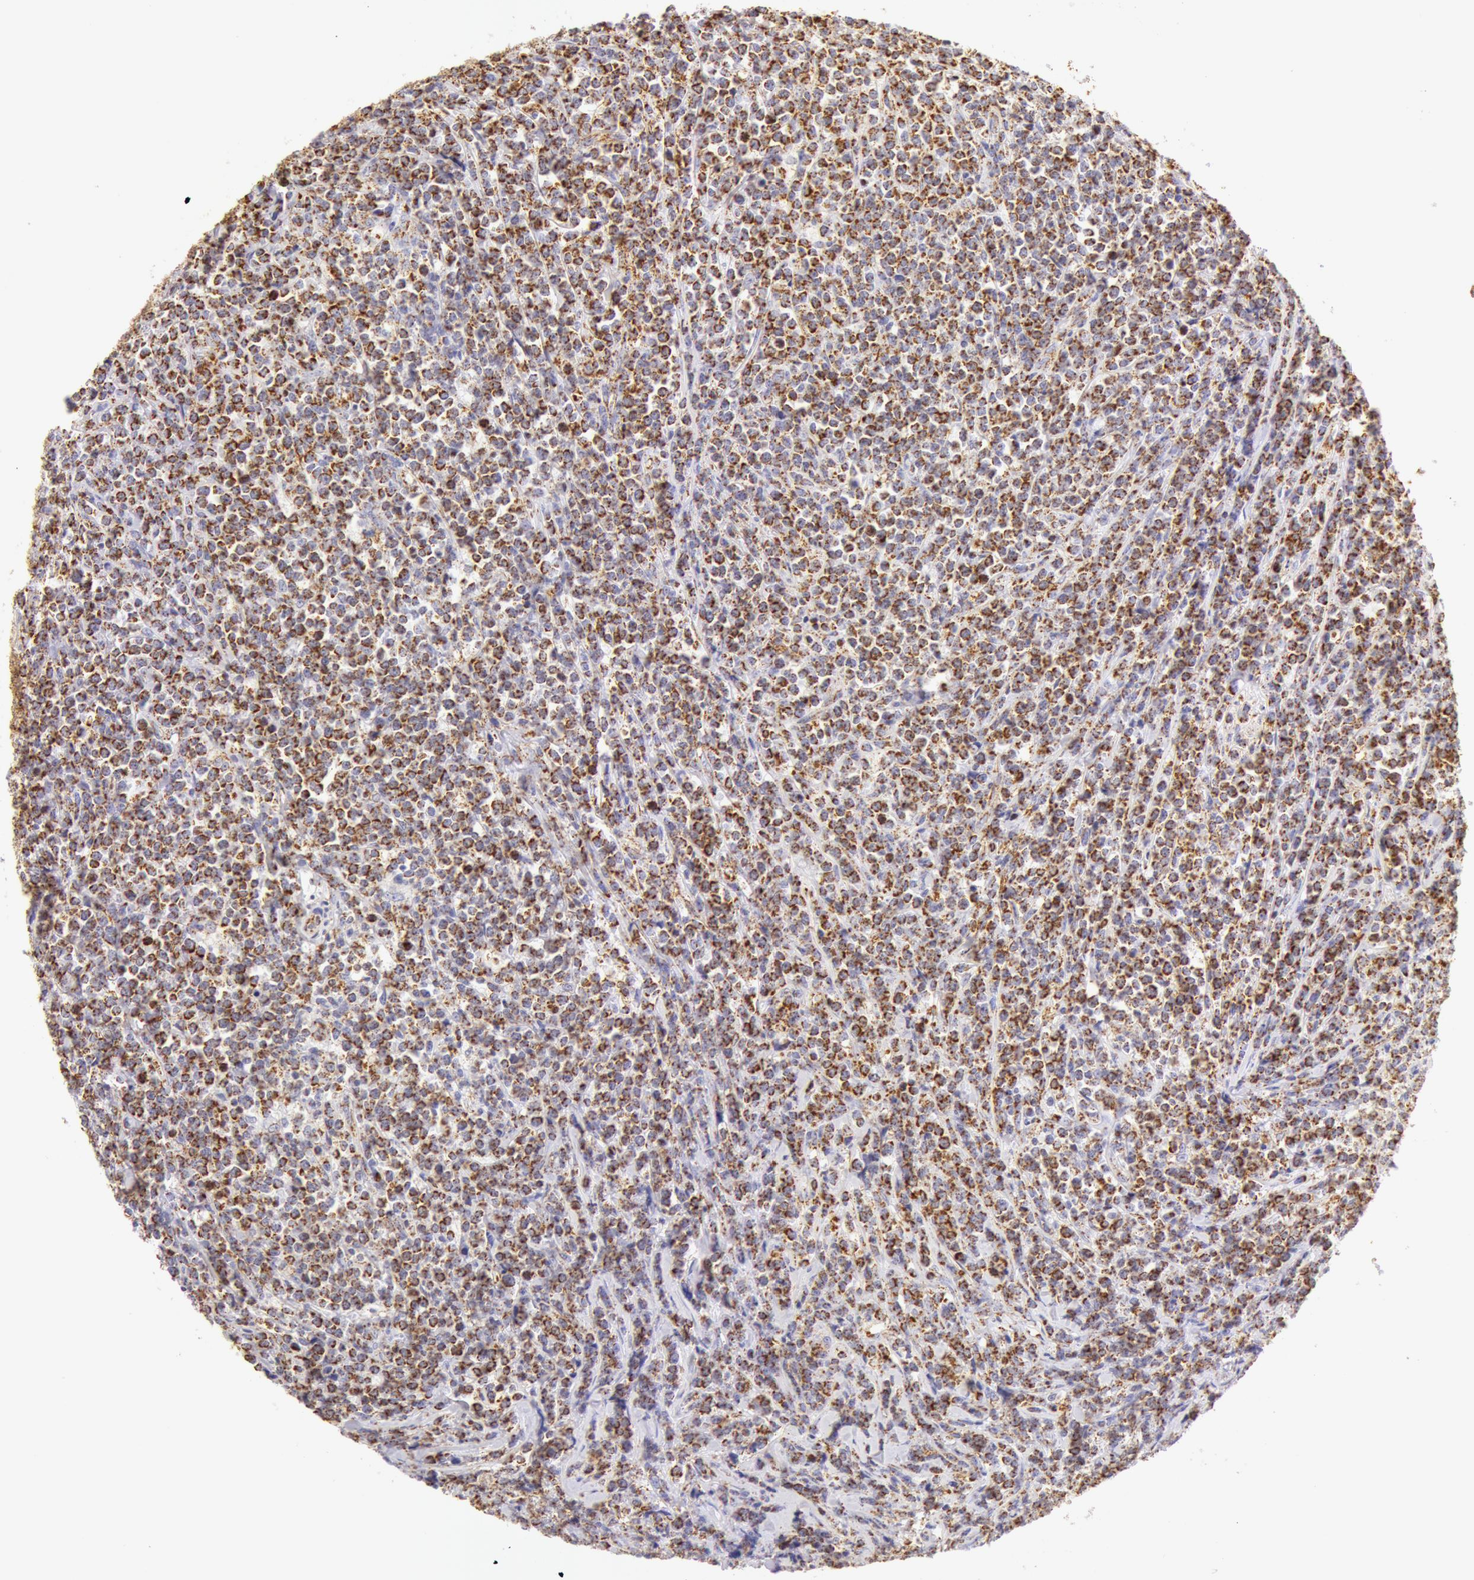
{"staining": {"intensity": "moderate", "quantity": ">75%", "location": "cytoplasmic/membranous"}, "tissue": "lymphoma", "cell_type": "Tumor cells", "image_type": "cancer", "snomed": [{"axis": "morphology", "description": "Malignant lymphoma, non-Hodgkin's type, High grade"}, {"axis": "topography", "description": "Small intestine"}, {"axis": "topography", "description": "Colon"}], "caption": "Protein staining of high-grade malignant lymphoma, non-Hodgkin's type tissue demonstrates moderate cytoplasmic/membranous expression in about >75% of tumor cells.", "gene": "ATP5F1B", "patient": {"sex": "male", "age": 8}}